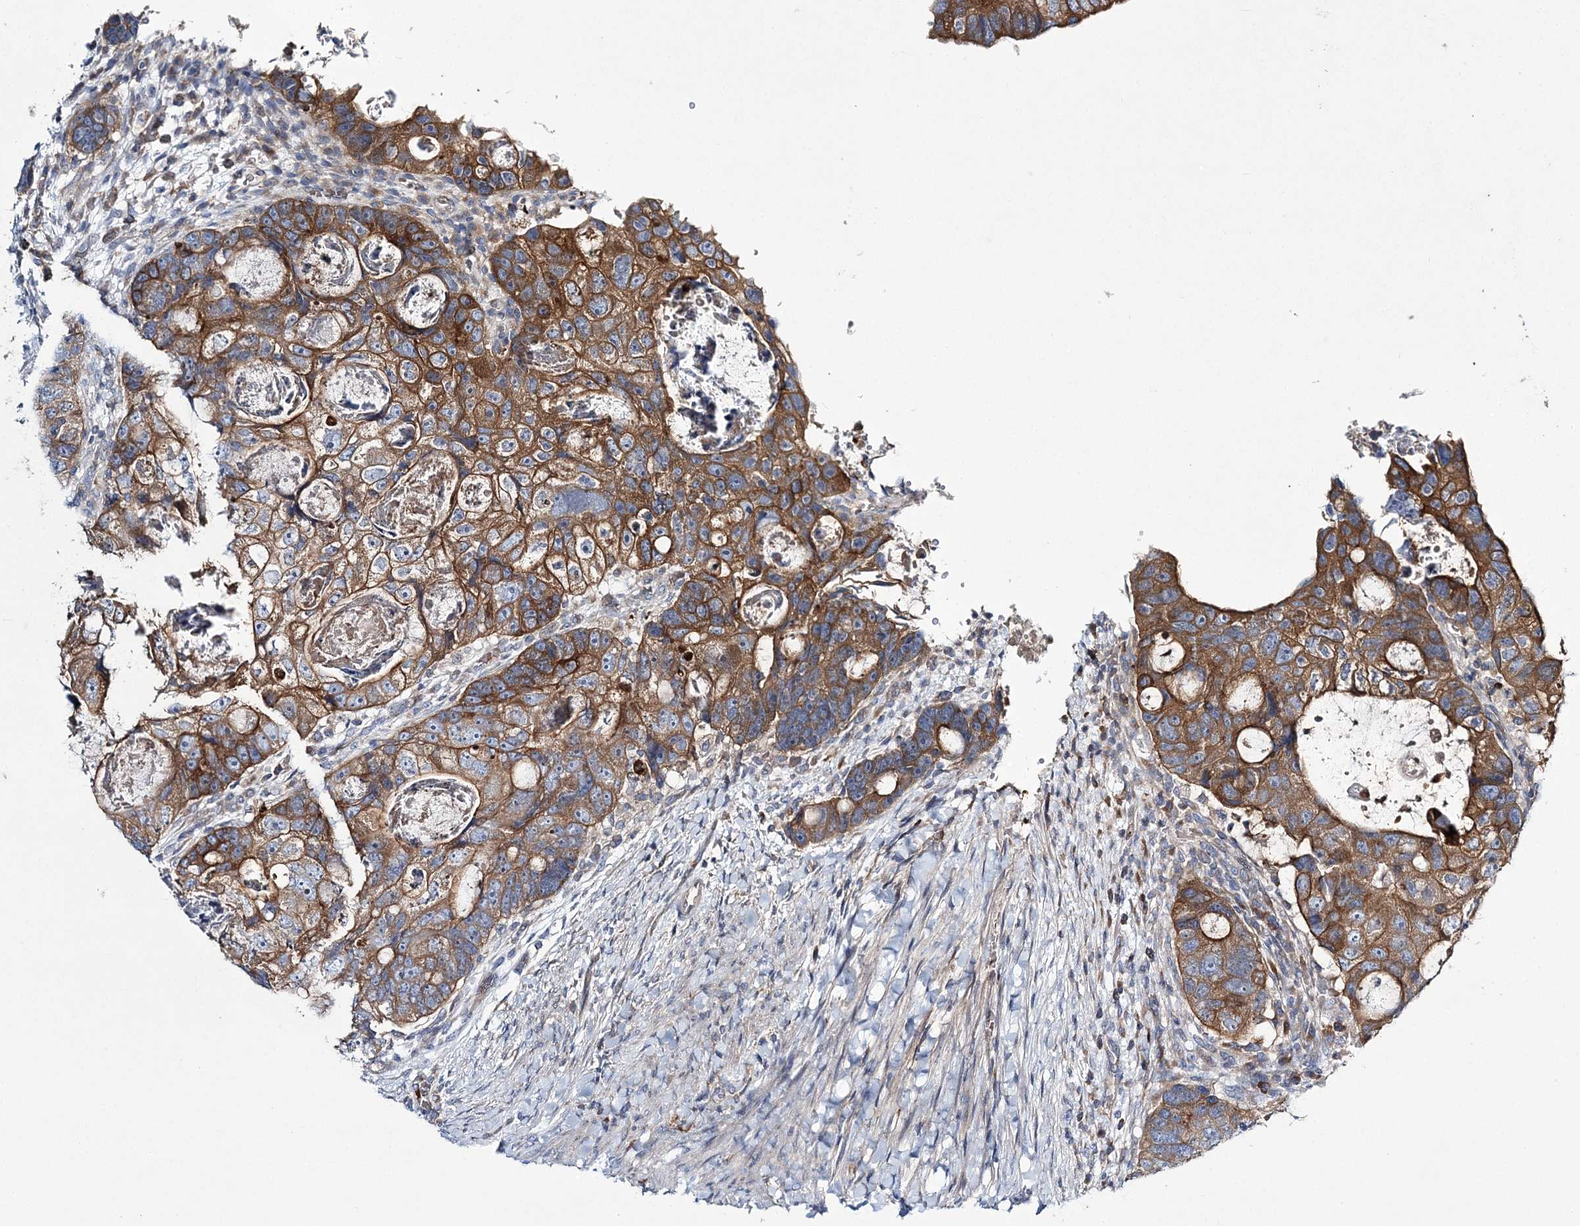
{"staining": {"intensity": "moderate", "quantity": ">75%", "location": "cytoplasmic/membranous"}, "tissue": "colorectal cancer", "cell_type": "Tumor cells", "image_type": "cancer", "snomed": [{"axis": "morphology", "description": "Adenocarcinoma, NOS"}, {"axis": "topography", "description": "Rectum"}], "caption": "The immunohistochemical stain highlights moderate cytoplasmic/membranous positivity in tumor cells of colorectal cancer (adenocarcinoma) tissue. (DAB (3,3'-diaminobenzidine) = brown stain, brightfield microscopy at high magnification).", "gene": "ATP11B", "patient": {"sex": "male", "age": 59}}